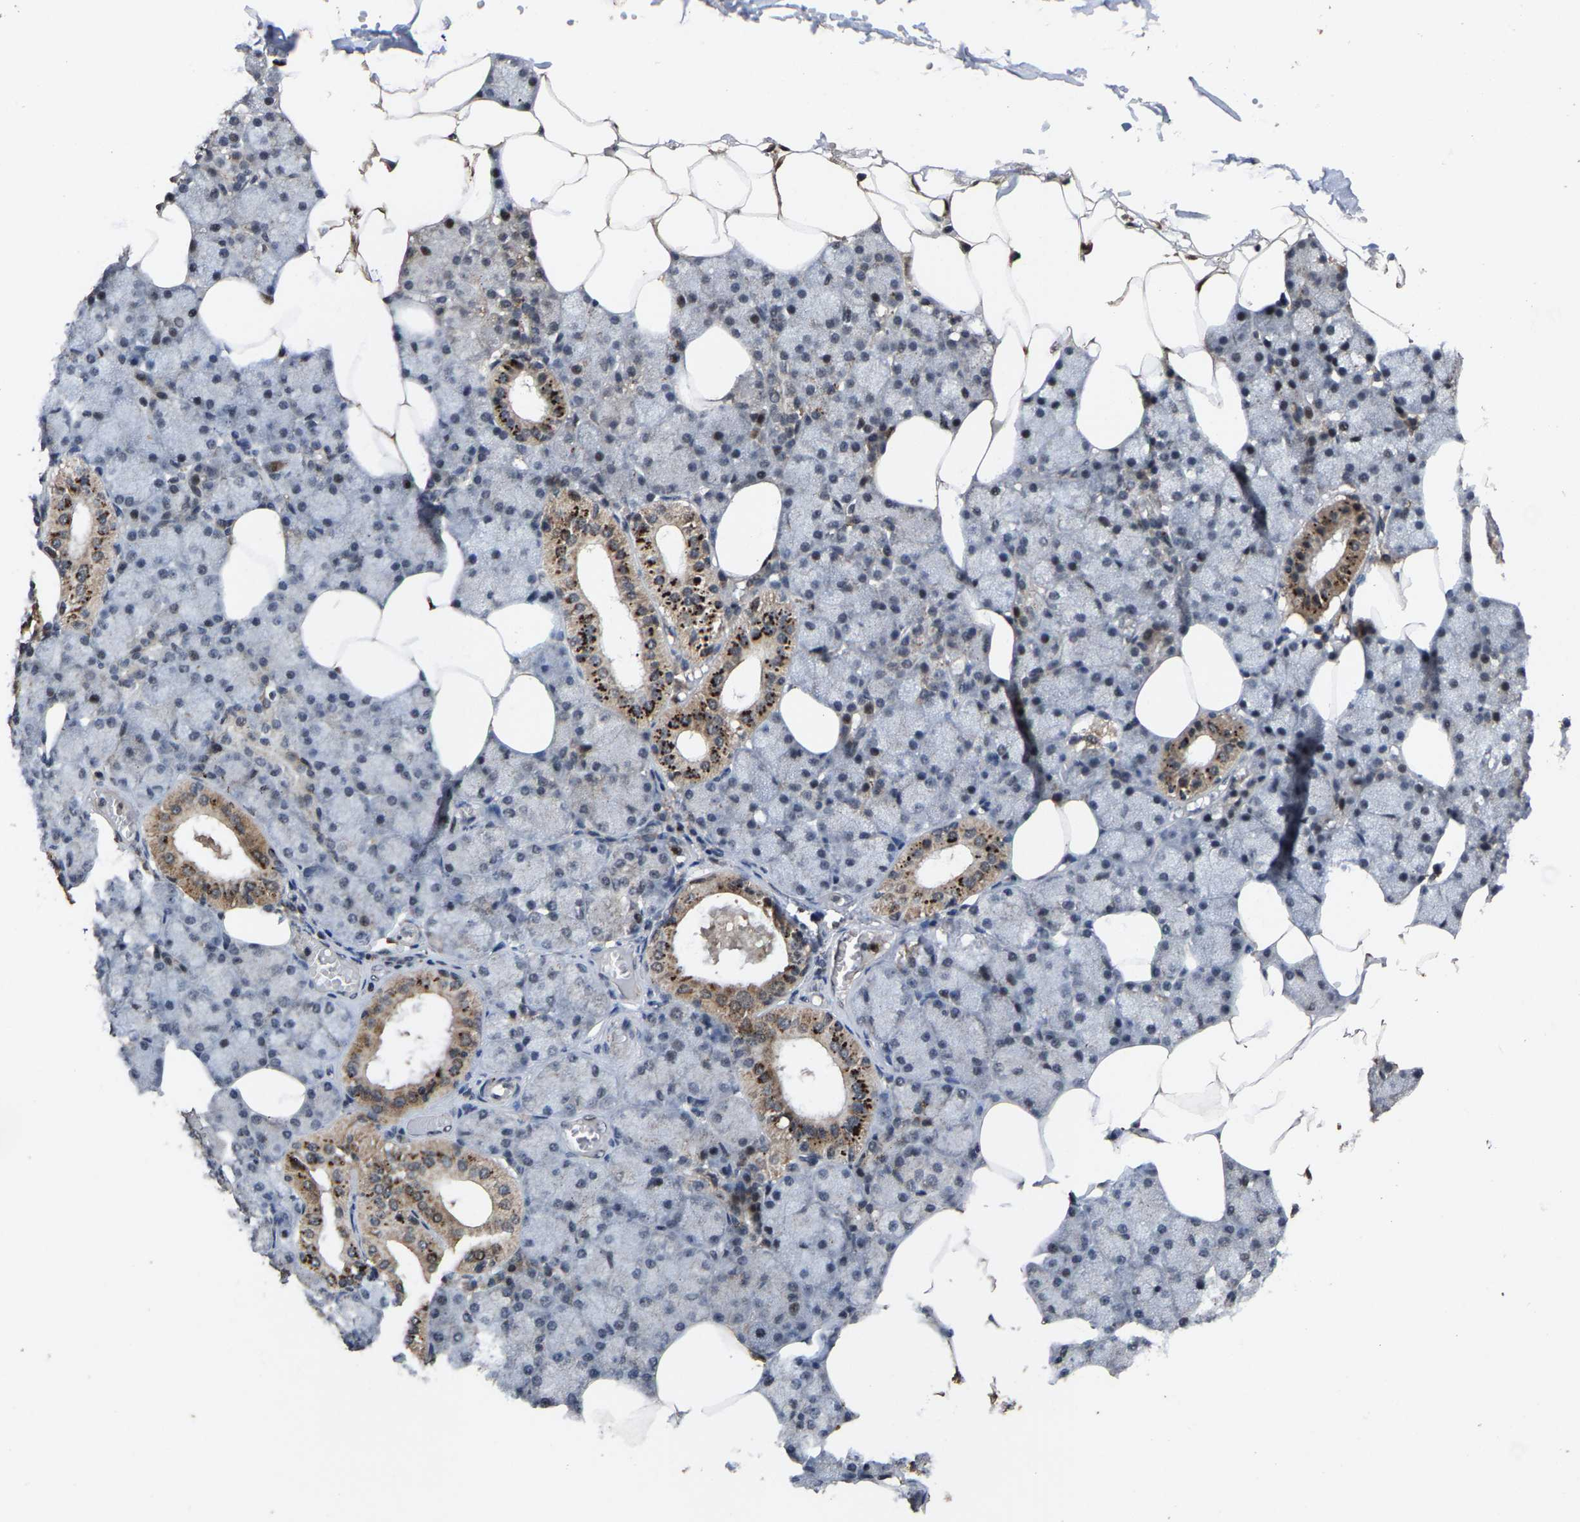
{"staining": {"intensity": "moderate", "quantity": "<25%", "location": "cytoplasmic/membranous,nuclear"}, "tissue": "salivary gland", "cell_type": "Glandular cells", "image_type": "normal", "snomed": [{"axis": "morphology", "description": "Normal tissue, NOS"}, {"axis": "topography", "description": "Salivary gland"}], "caption": "This photomicrograph shows IHC staining of unremarkable salivary gland, with low moderate cytoplasmic/membranous,nuclear expression in about <25% of glandular cells.", "gene": "HAUS6", "patient": {"sex": "male", "age": 62}}